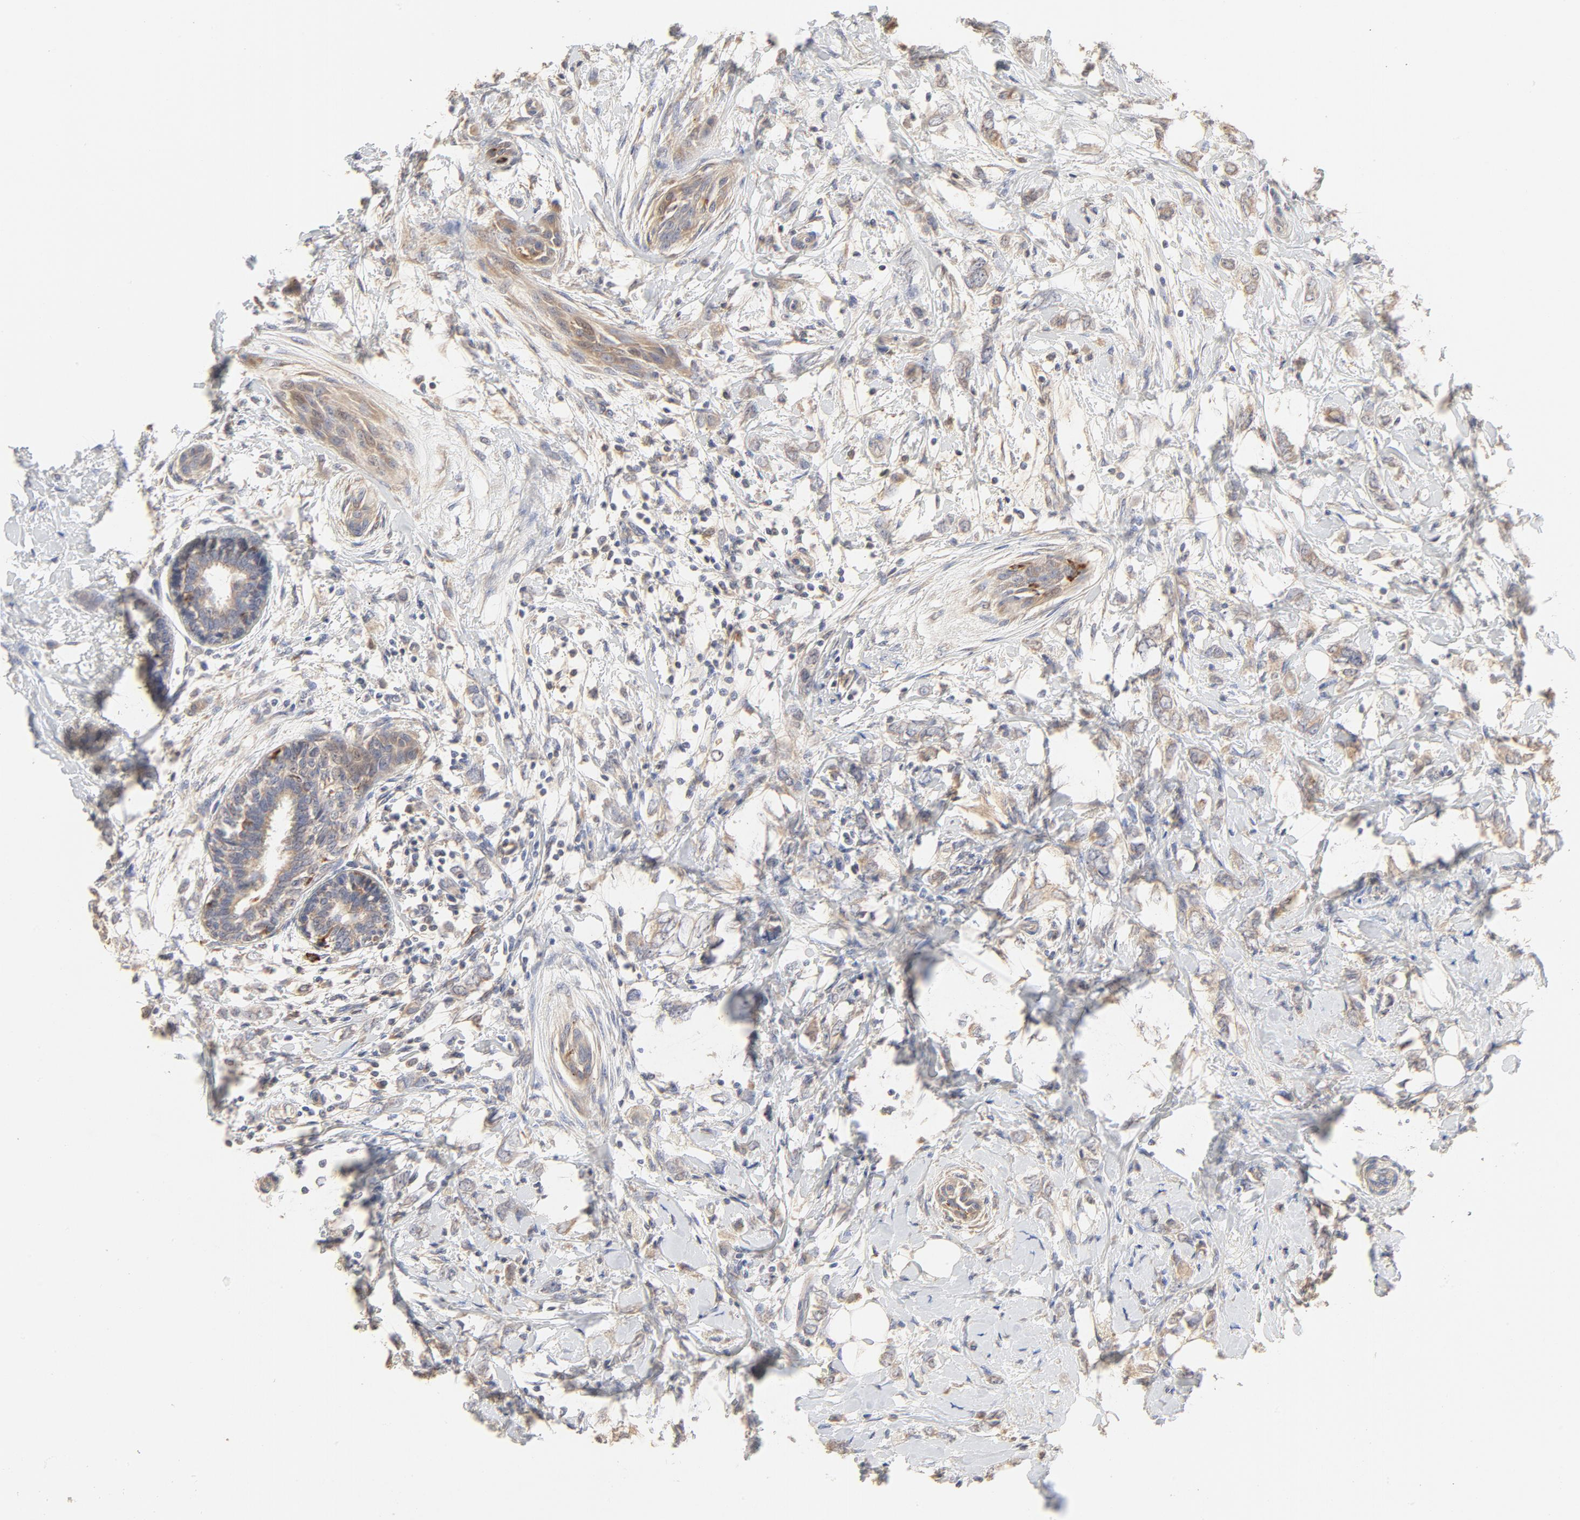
{"staining": {"intensity": "weak", "quantity": "25%-75%", "location": "cytoplasmic/membranous"}, "tissue": "breast cancer", "cell_type": "Tumor cells", "image_type": "cancer", "snomed": [{"axis": "morphology", "description": "Normal tissue, NOS"}, {"axis": "morphology", "description": "Lobular carcinoma"}, {"axis": "topography", "description": "Breast"}], "caption": "Brown immunohistochemical staining in lobular carcinoma (breast) shows weak cytoplasmic/membranous staining in about 25%-75% of tumor cells.", "gene": "FCGBP", "patient": {"sex": "female", "age": 47}}